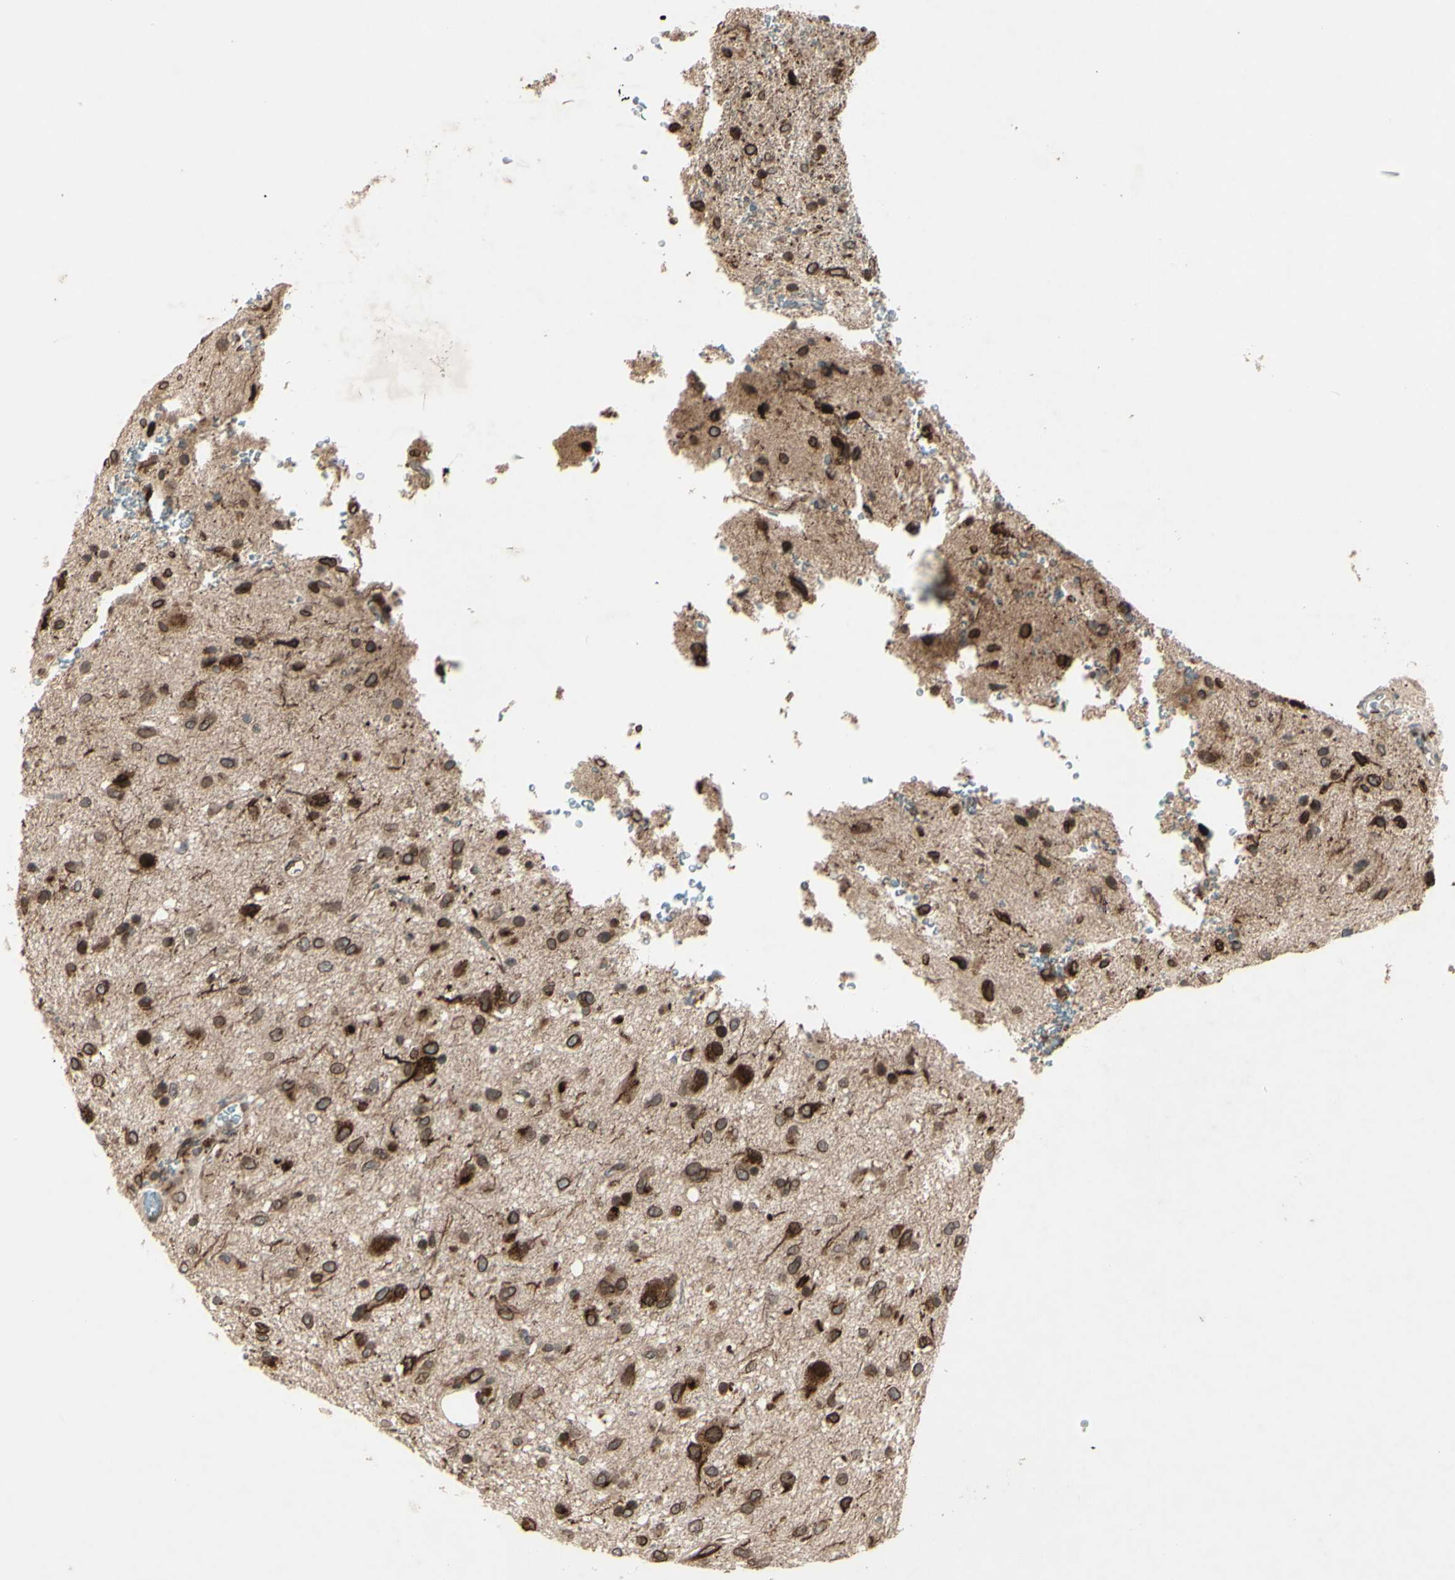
{"staining": {"intensity": "strong", "quantity": ">75%", "location": "cytoplasmic/membranous,nuclear"}, "tissue": "glioma", "cell_type": "Tumor cells", "image_type": "cancer", "snomed": [{"axis": "morphology", "description": "Glioma, malignant, Low grade"}, {"axis": "topography", "description": "Brain"}], "caption": "Immunohistochemistry (DAB) staining of glioma shows strong cytoplasmic/membranous and nuclear protein positivity in approximately >75% of tumor cells.", "gene": "MLF2", "patient": {"sex": "male", "age": 77}}